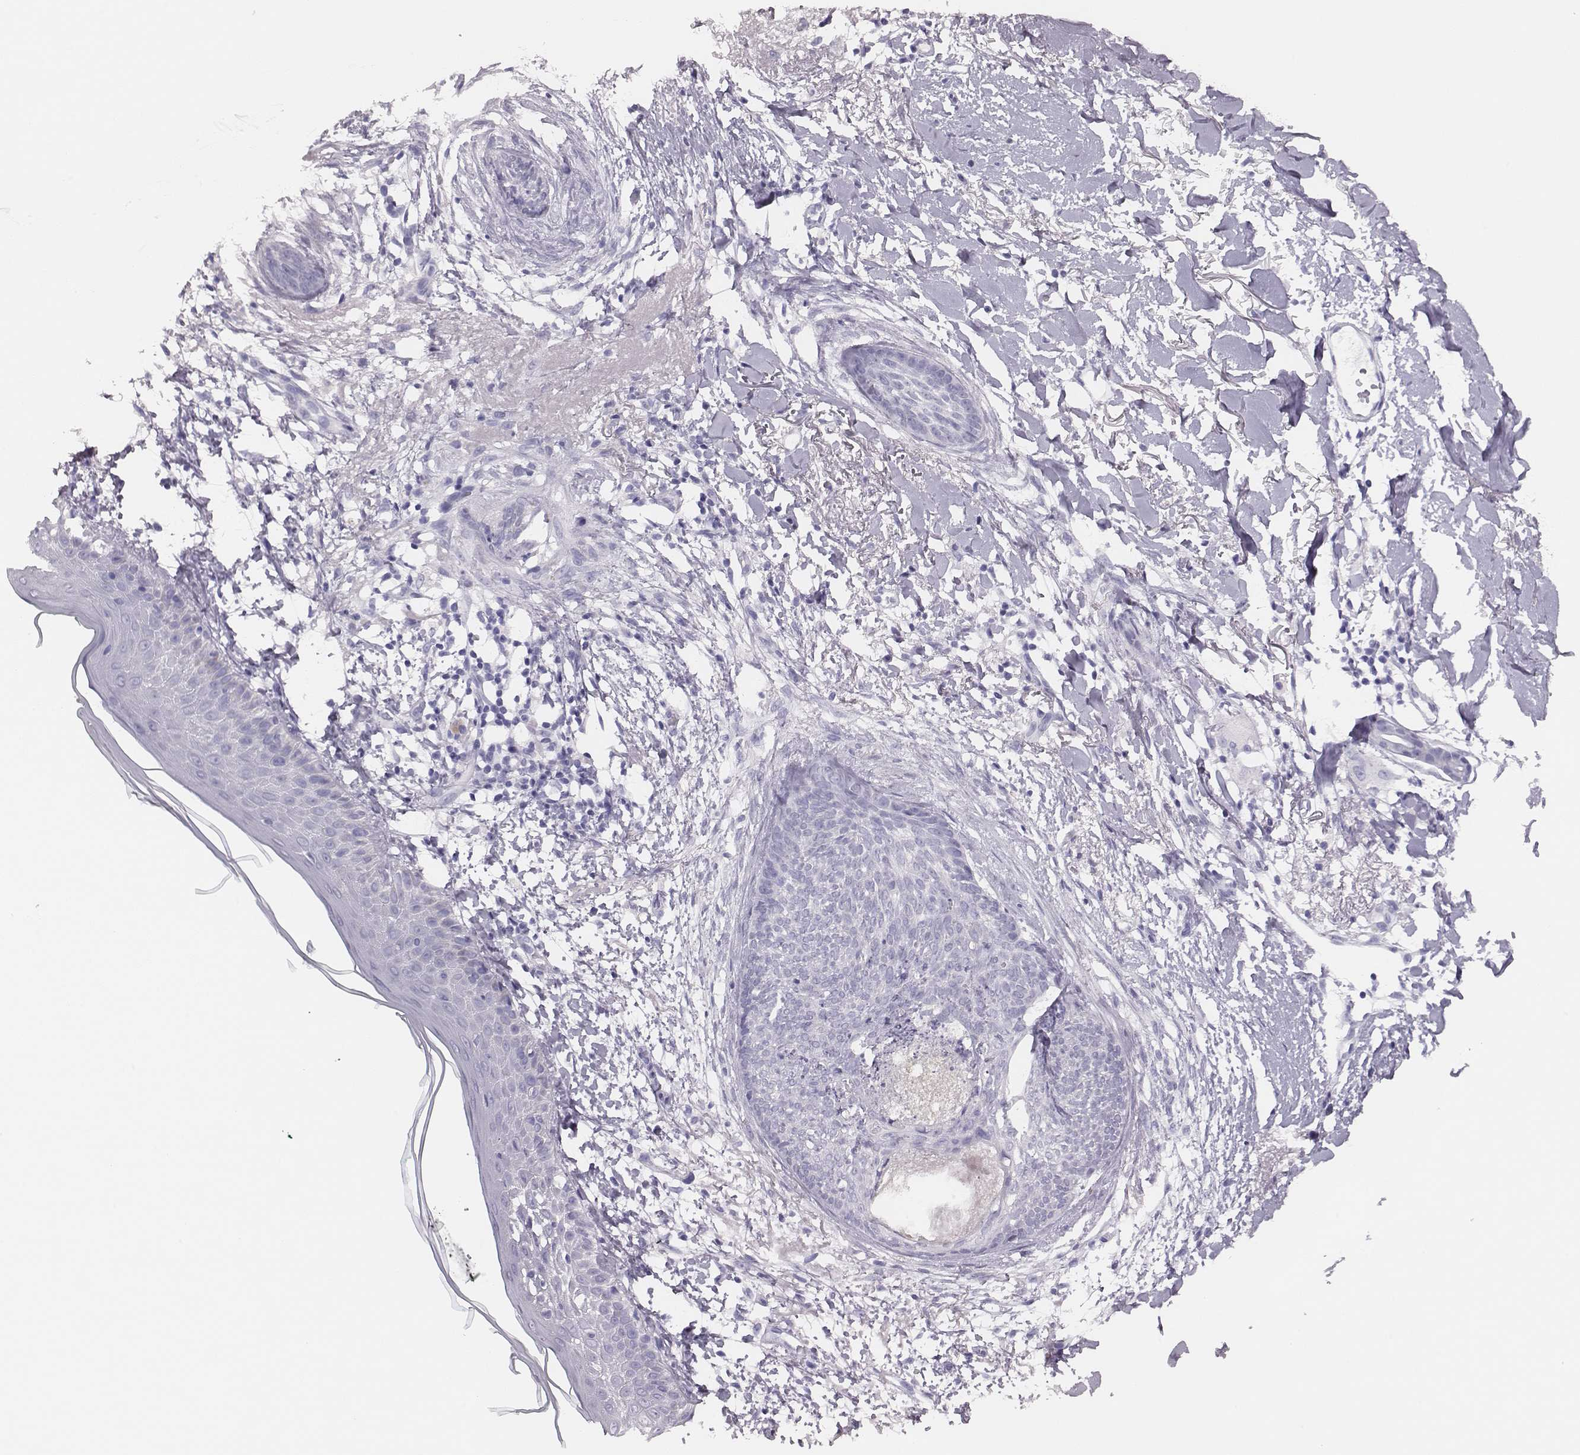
{"staining": {"intensity": "negative", "quantity": "none", "location": "none"}, "tissue": "skin cancer", "cell_type": "Tumor cells", "image_type": "cancer", "snomed": [{"axis": "morphology", "description": "Normal tissue, NOS"}, {"axis": "morphology", "description": "Basal cell carcinoma"}, {"axis": "topography", "description": "Skin"}], "caption": "Tumor cells are negative for protein expression in human skin cancer (basal cell carcinoma).", "gene": "H1-6", "patient": {"sex": "male", "age": 84}}